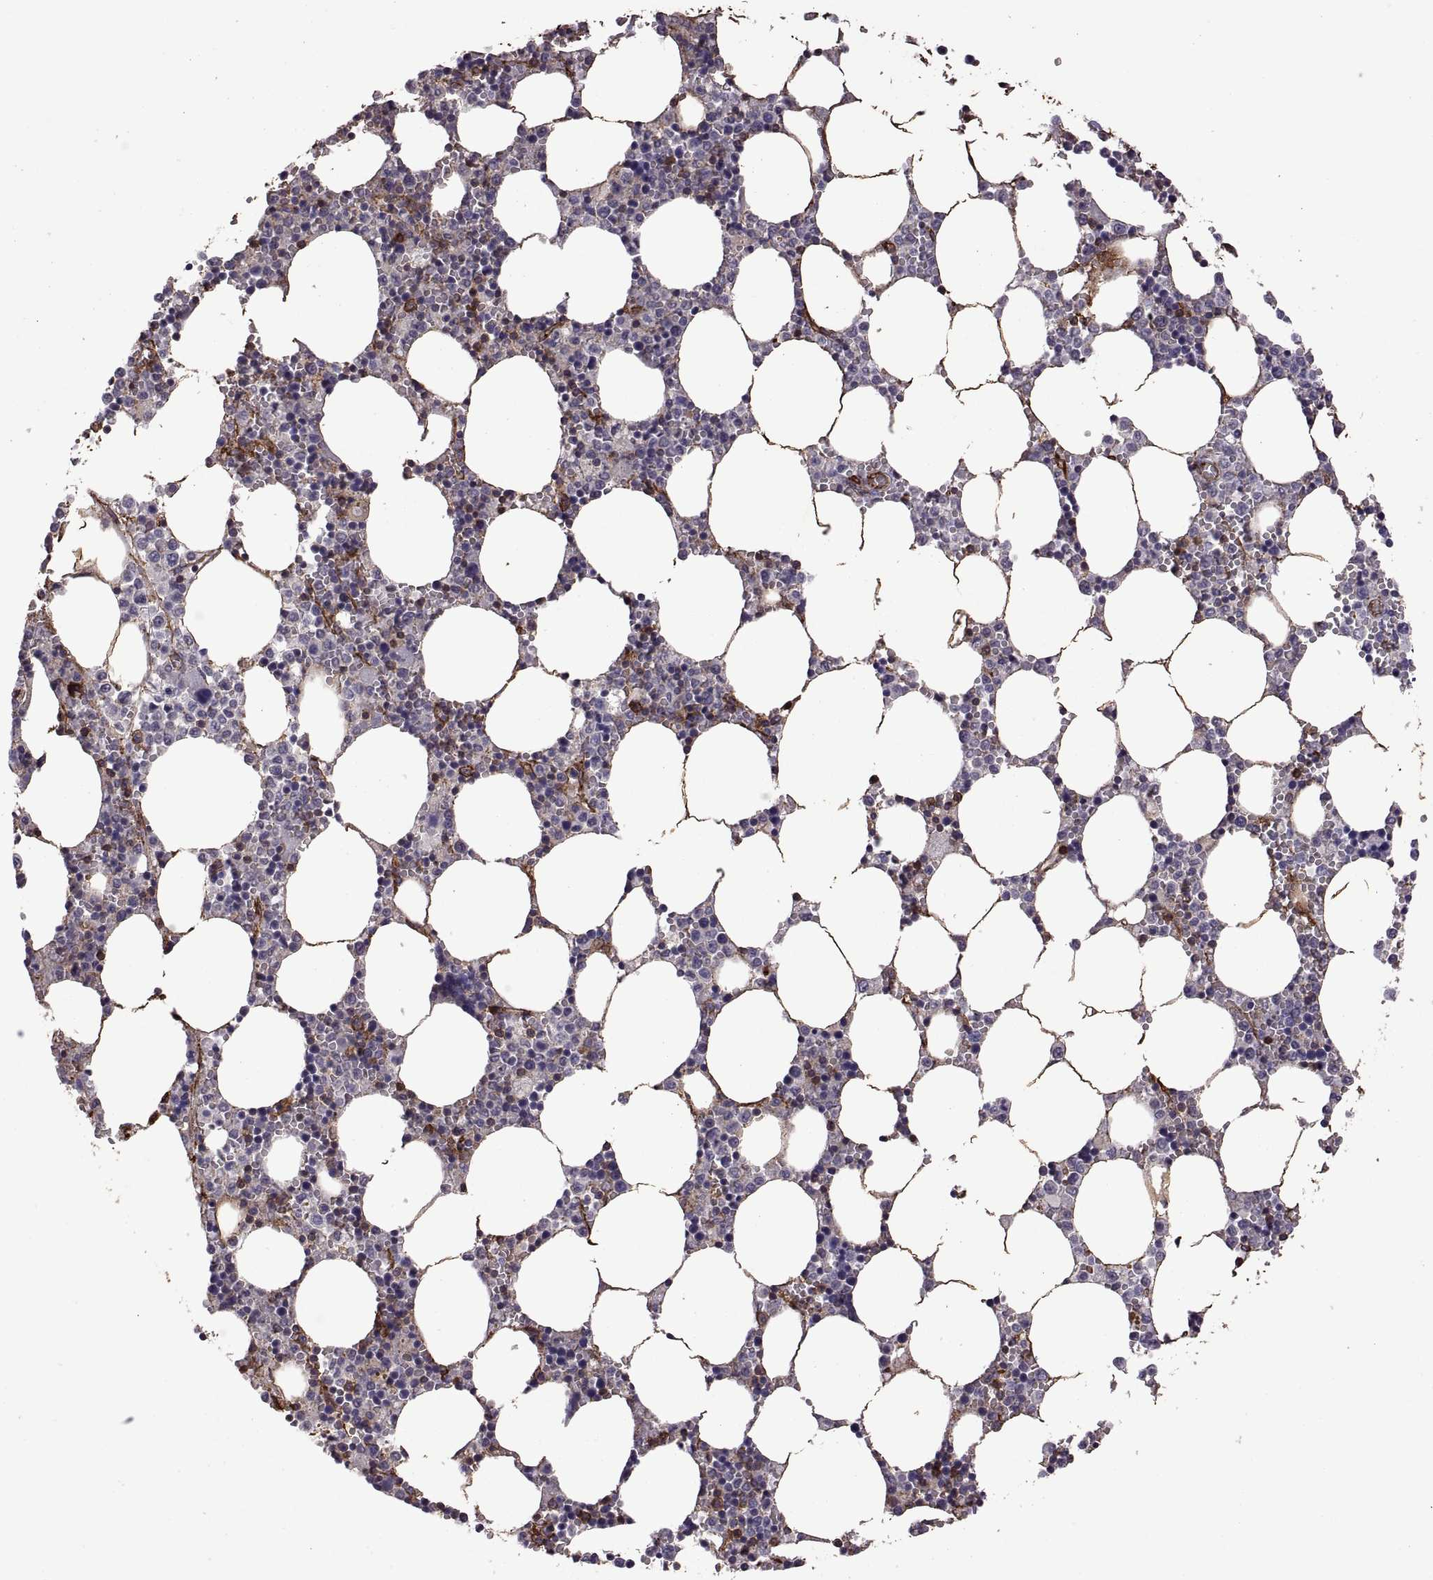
{"staining": {"intensity": "moderate", "quantity": "<25%", "location": "cytoplasmic/membranous"}, "tissue": "bone marrow", "cell_type": "Hematopoietic cells", "image_type": "normal", "snomed": [{"axis": "morphology", "description": "Normal tissue, NOS"}, {"axis": "topography", "description": "Bone marrow"}], "caption": "Brown immunohistochemical staining in unremarkable human bone marrow shows moderate cytoplasmic/membranous staining in approximately <25% of hematopoietic cells.", "gene": "S100A10", "patient": {"sex": "female", "age": 64}}